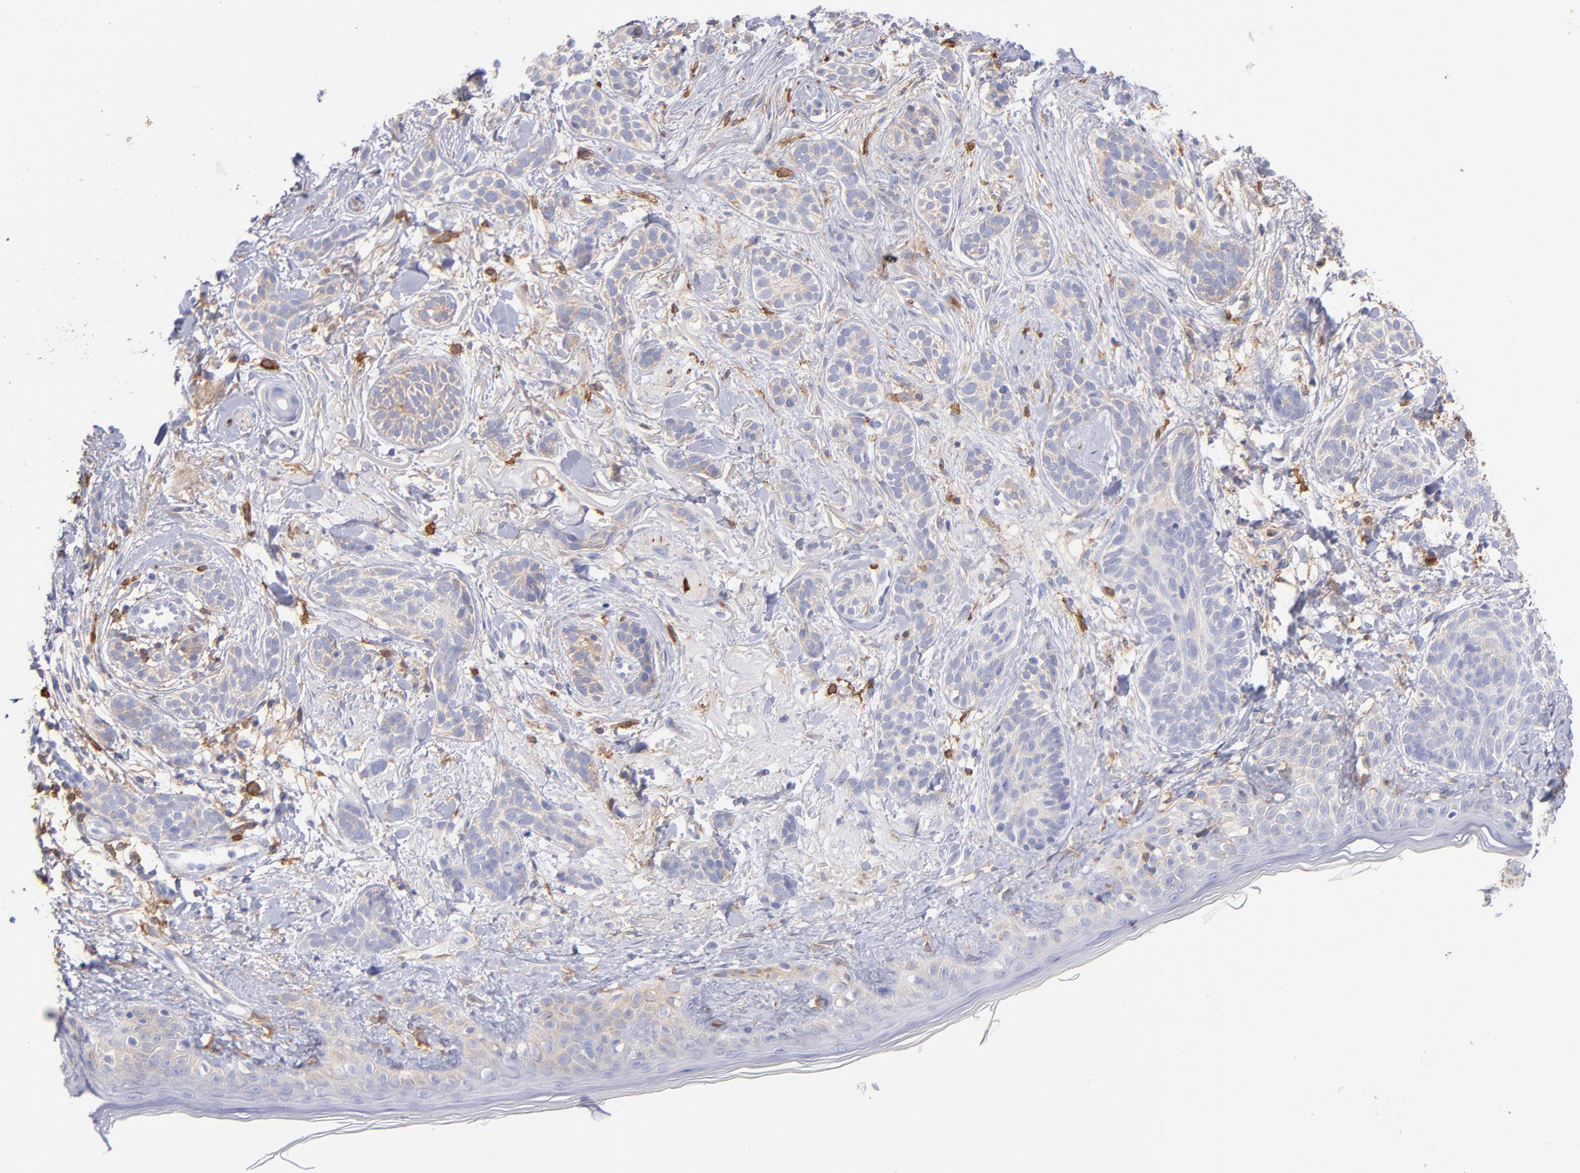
{"staining": {"intensity": "weak", "quantity": ">75%", "location": "cytoplasmic/membranous"}, "tissue": "skin cancer", "cell_type": "Tumor cells", "image_type": "cancer", "snomed": [{"axis": "morphology", "description": "Normal tissue, NOS"}, {"axis": "morphology", "description": "Basal cell carcinoma"}, {"axis": "topography", "description": "Skin"}], "caption": "Basal cell carcinoma (skin) stained with a protein marker shows weak staining in tumor cells.", "gene": "PRKCA", "patient": {"sex": "male", "age": 63}}